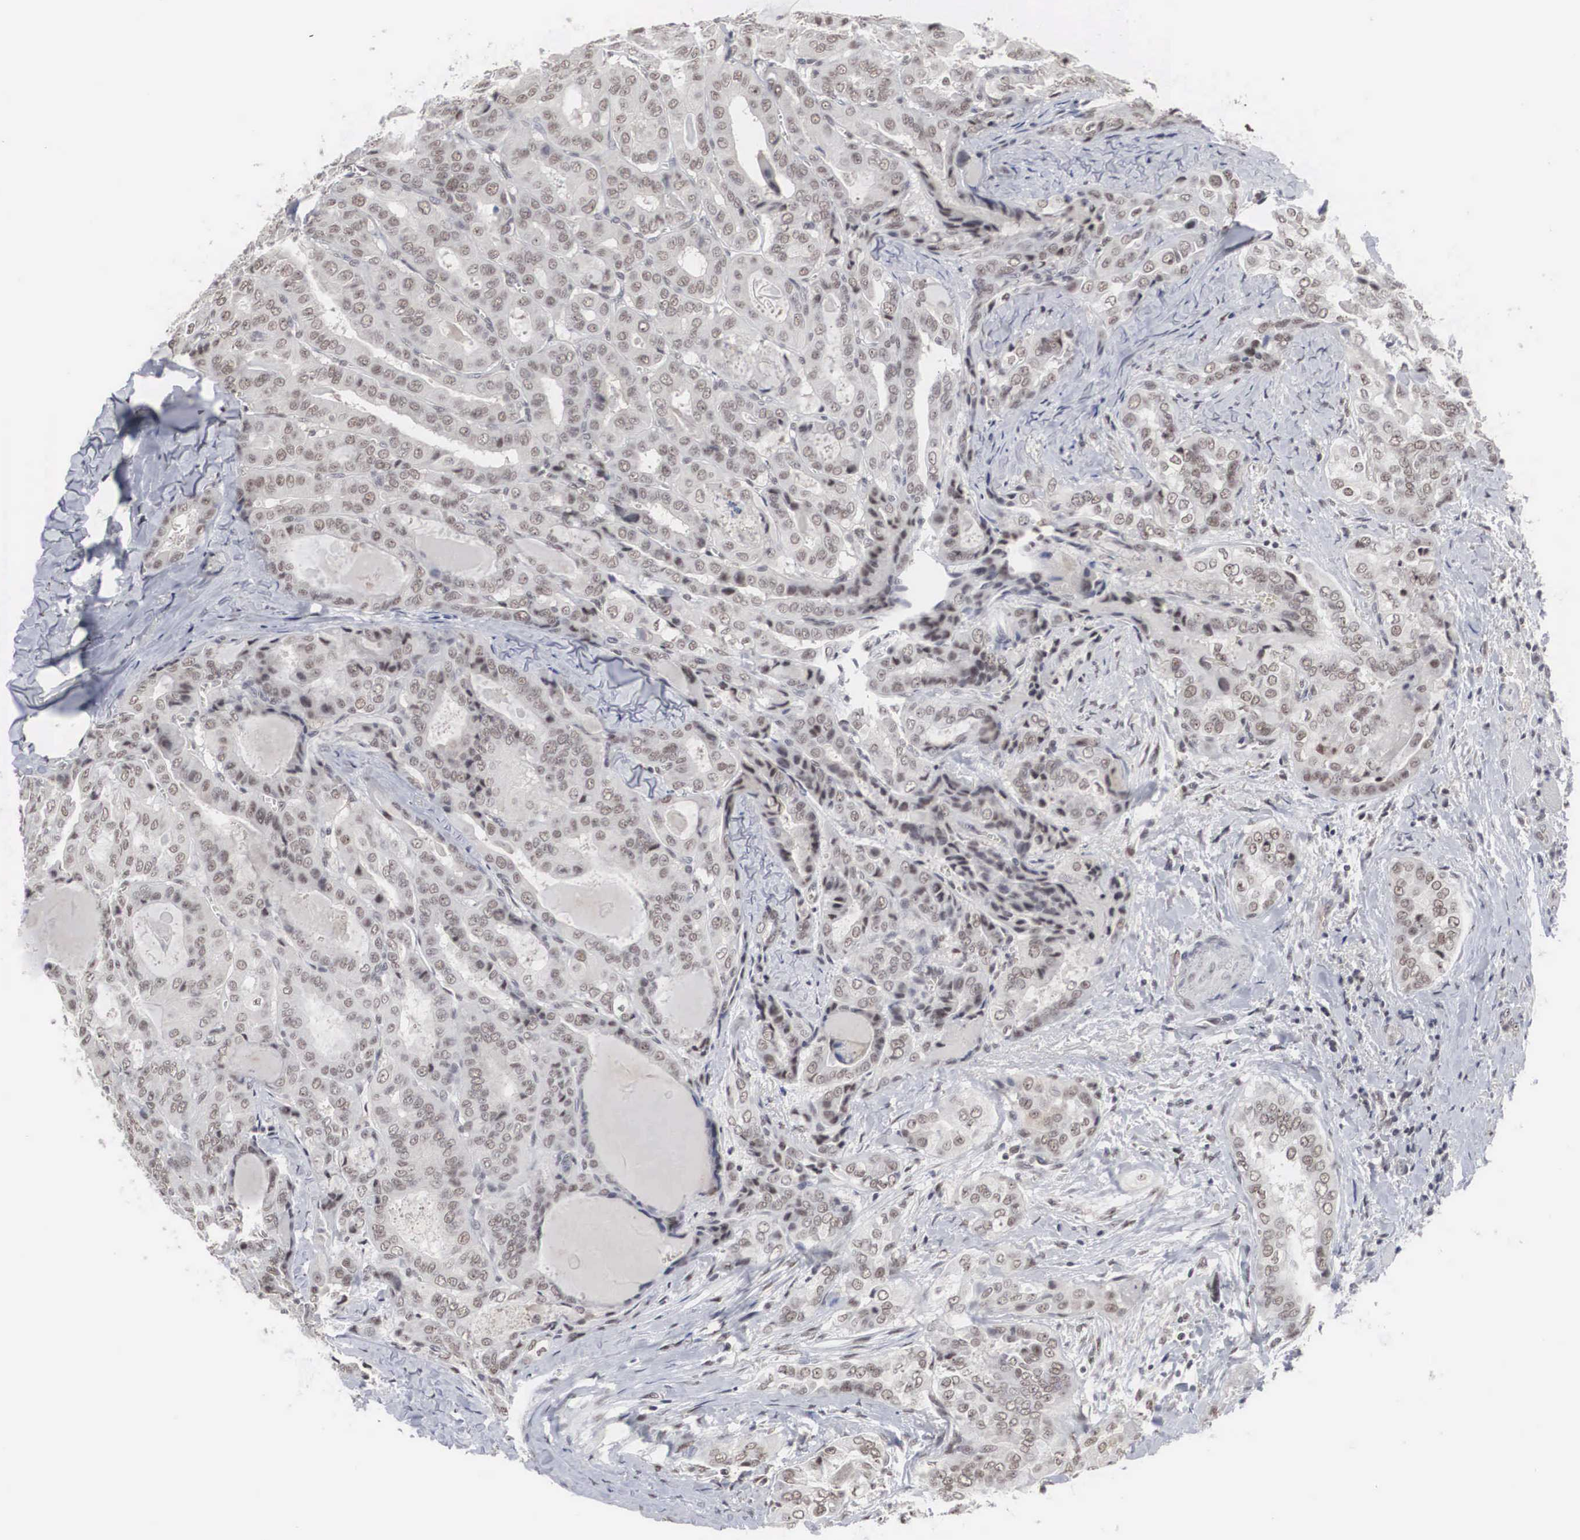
{"staining": {"intensity": "weak", "quantity": "25%-75%", "location": "nuclear"}, "tissue": "thyroid cancer", "cell_type": "Tumor cells", "image_type": "cancer", "snomed": [{"axis": "morphology", "description": "Papillary adenocarcinoma, NOS"}, {"axis": "topography", "description": "Thyroid gland"}], "caption": "Immunohistochemical staining of papillary adenocarcinoma (thyroid) demonstrates low levels of weak nuclear staining in approximately 25%-75% of tumor cells. (brown staining indicates protein expression, while blue staining denotes nuclei).", "gene": "AUTS2", "patient": {"sex": "female", "age": 71}}